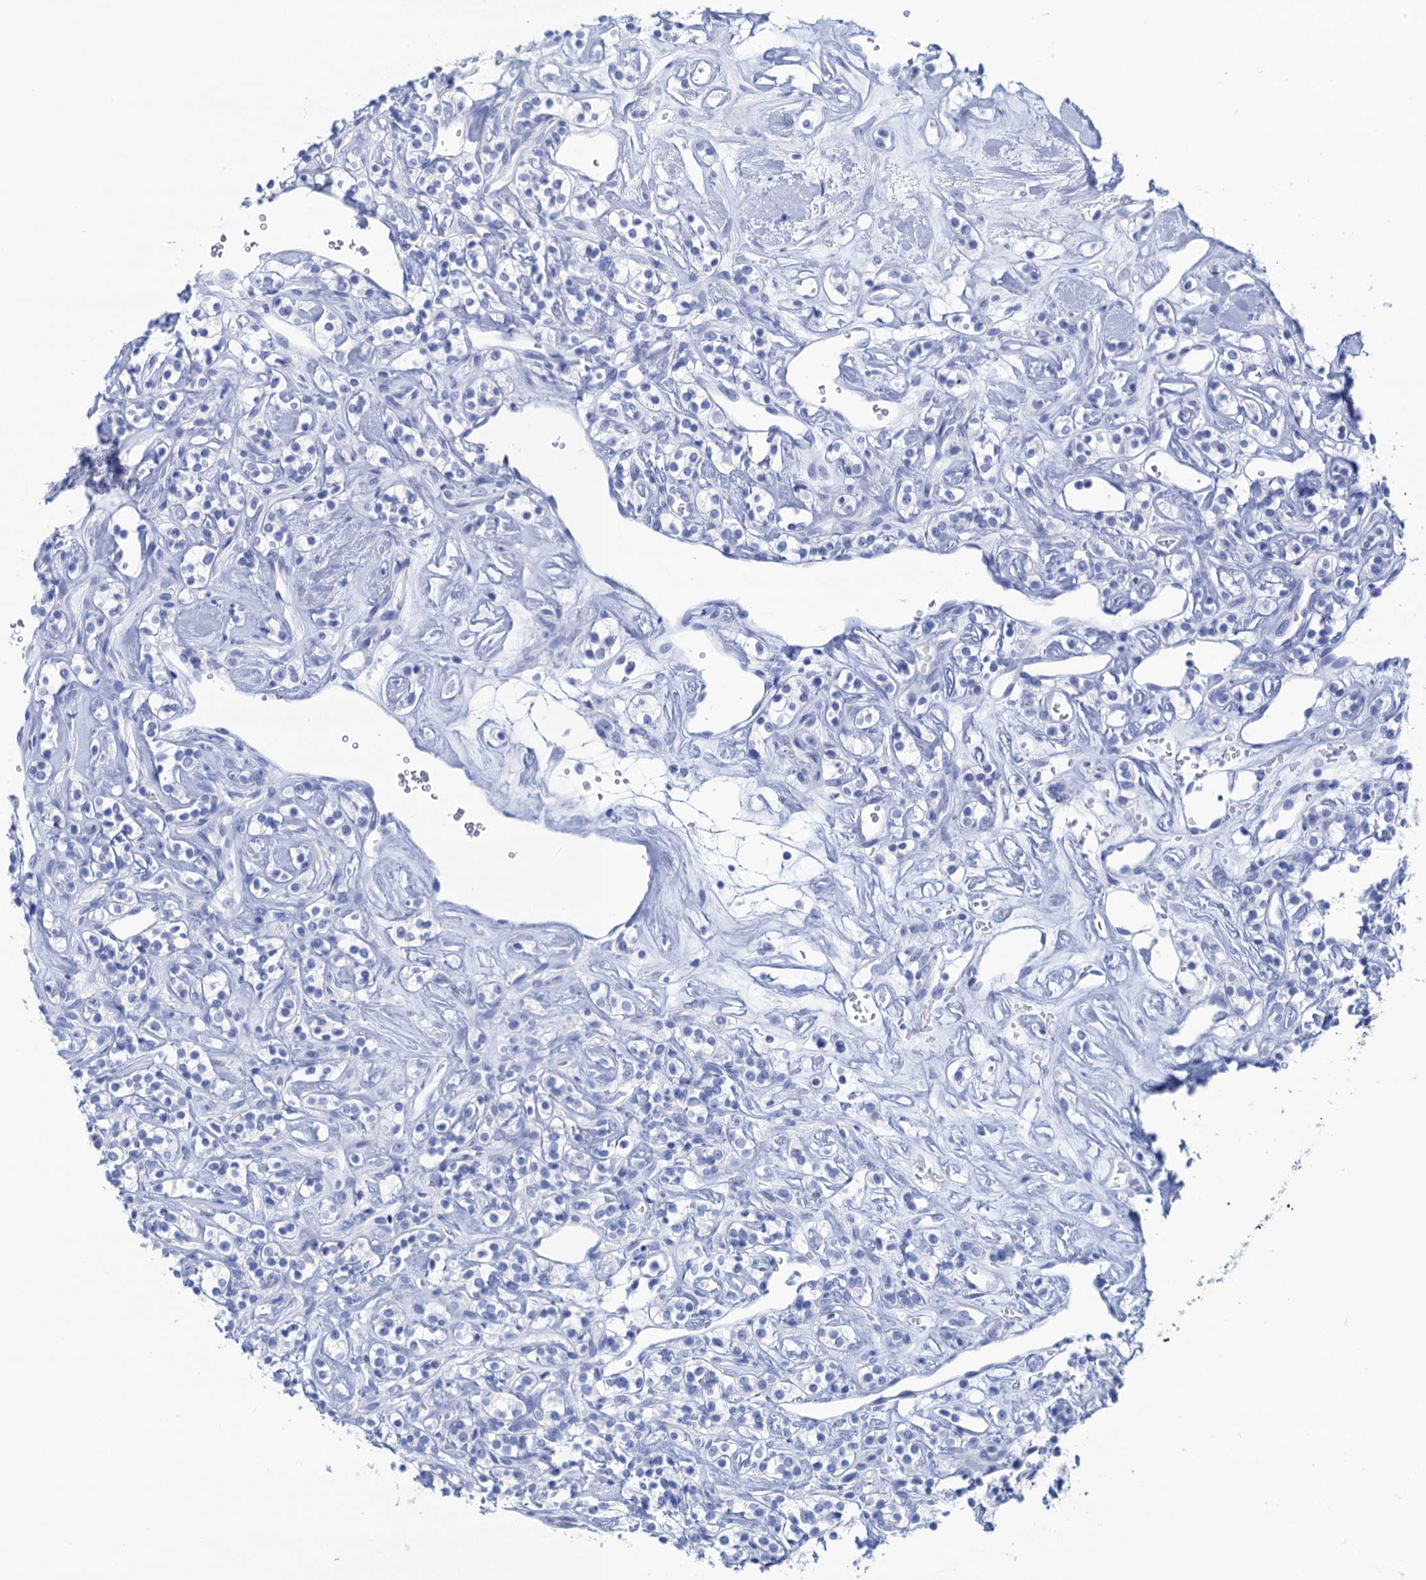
{"staining": {"intensity": "negative", "quantity": "none", "location": "none"}, "tissue": "renal cancer", "cell_type": "Tumor cells", "image_type": "cancer", "snomed": [{"axis": "morphology", "description": "Adenocarcinoma, NOS"}, {"axis": "topography", "description": "Kidney"}], "caption": "Immunohistochemistry micrograph of renal cancer (adenocarcinoma) stained for a protein (brown), which demonstrates no expression in tumor cells. (DAB (3,3'-diaminobenzidine) IHC with hematoxylin counter stain).", "gene": "CABYR", "patient": {"sex": "male", "age": 77}}